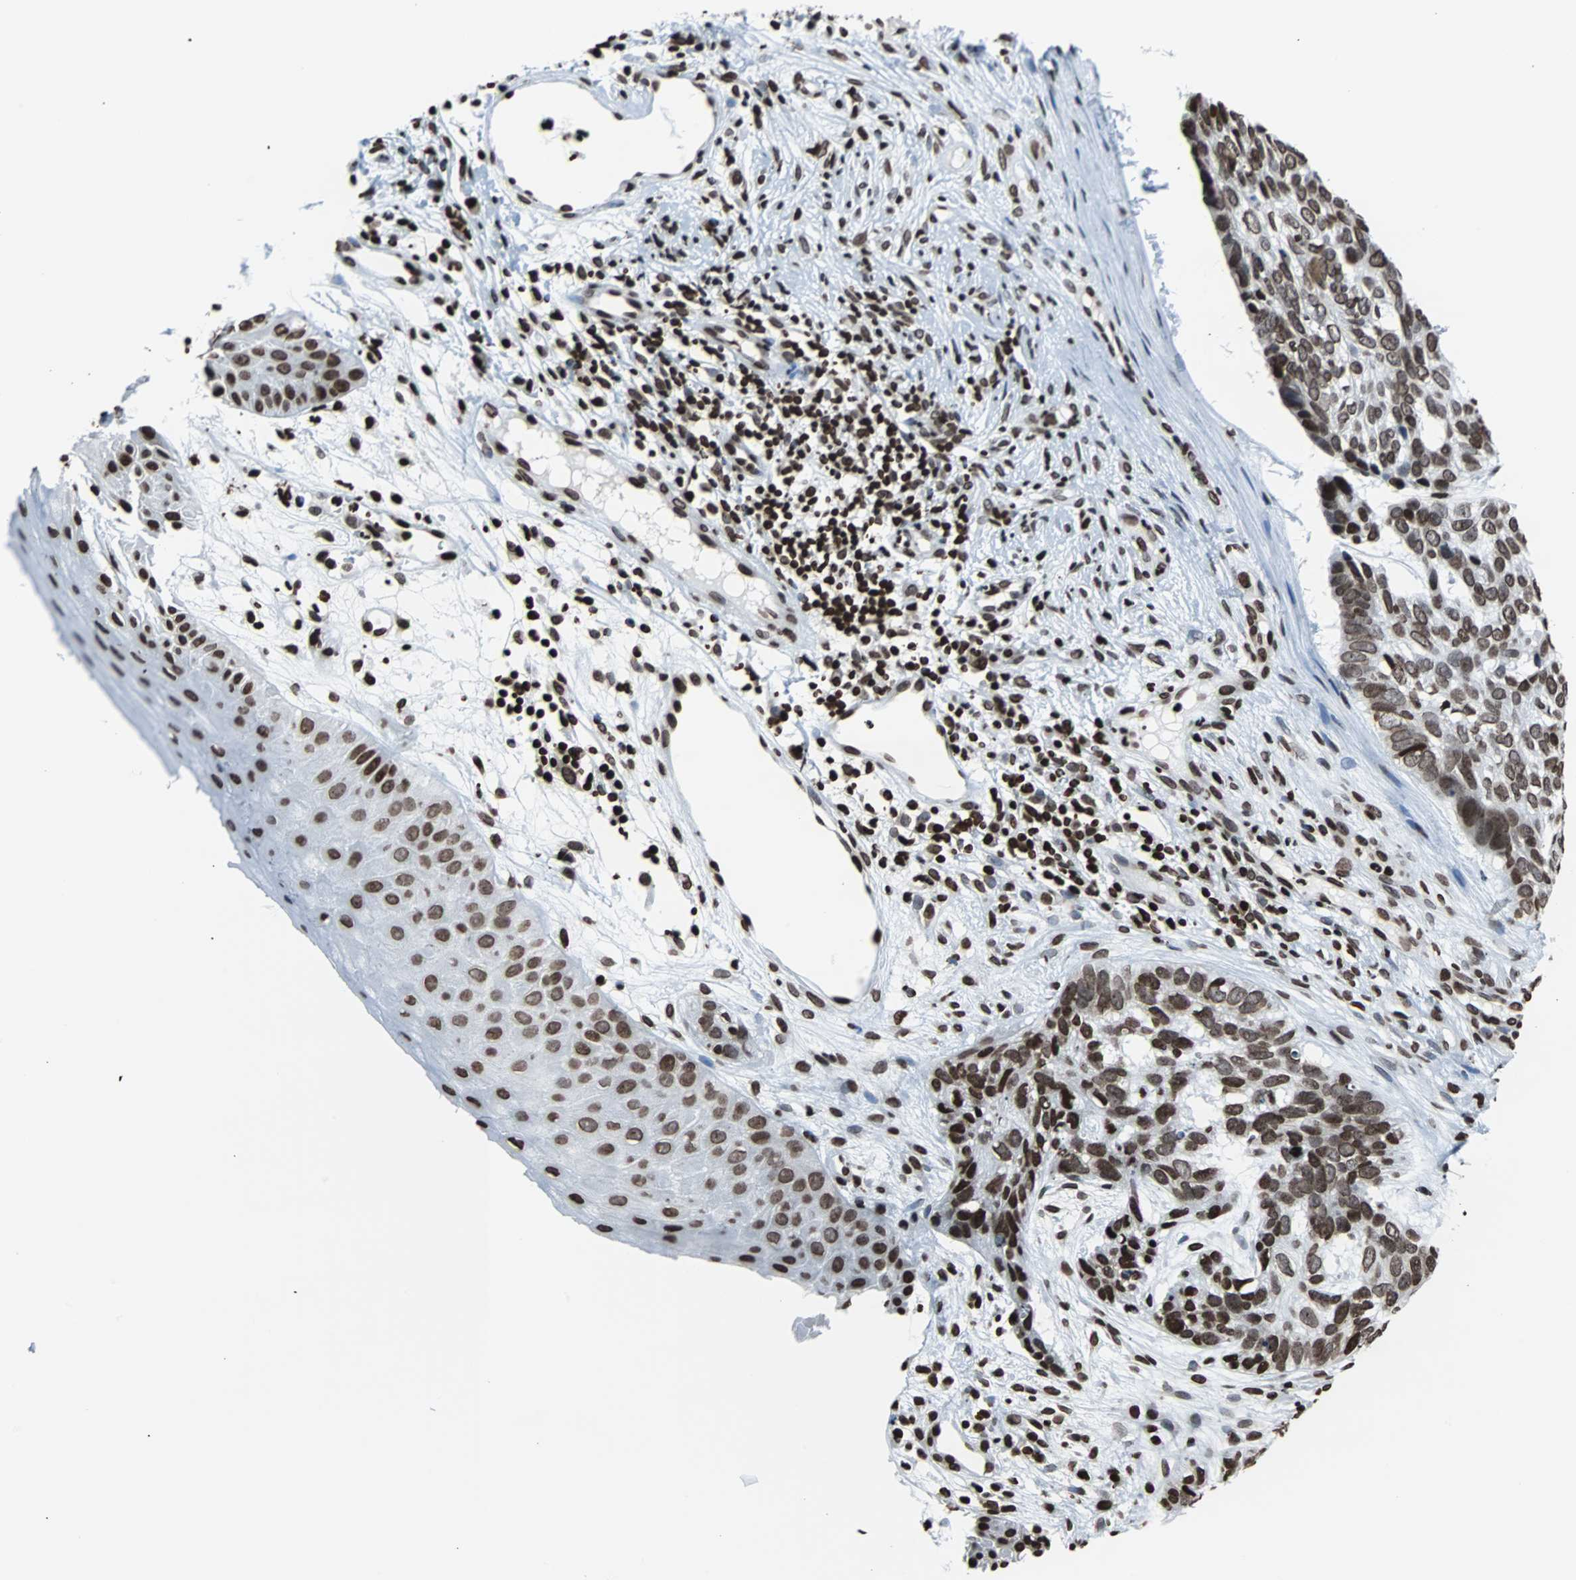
{"staining": {"intensity": "strong", "quantity": ">75%", "location": "nuclear"}, "tissue": "skin cancer", "cell_type": "Tumor cells", "image_type": "cancer", "snomed": [{"axis": "morphology", "description": "Basal cell carcinoma"}, {"axis": "topography", "description": "Skin"}], "caption": "Human skin cancer (basal cell carcinoma) stained with a brown dye displays strong nuclear positive staining in approximately >75% of tumor cells.", "gene": "H2BC18", "patient": {"sex": "male", "age": 87}}